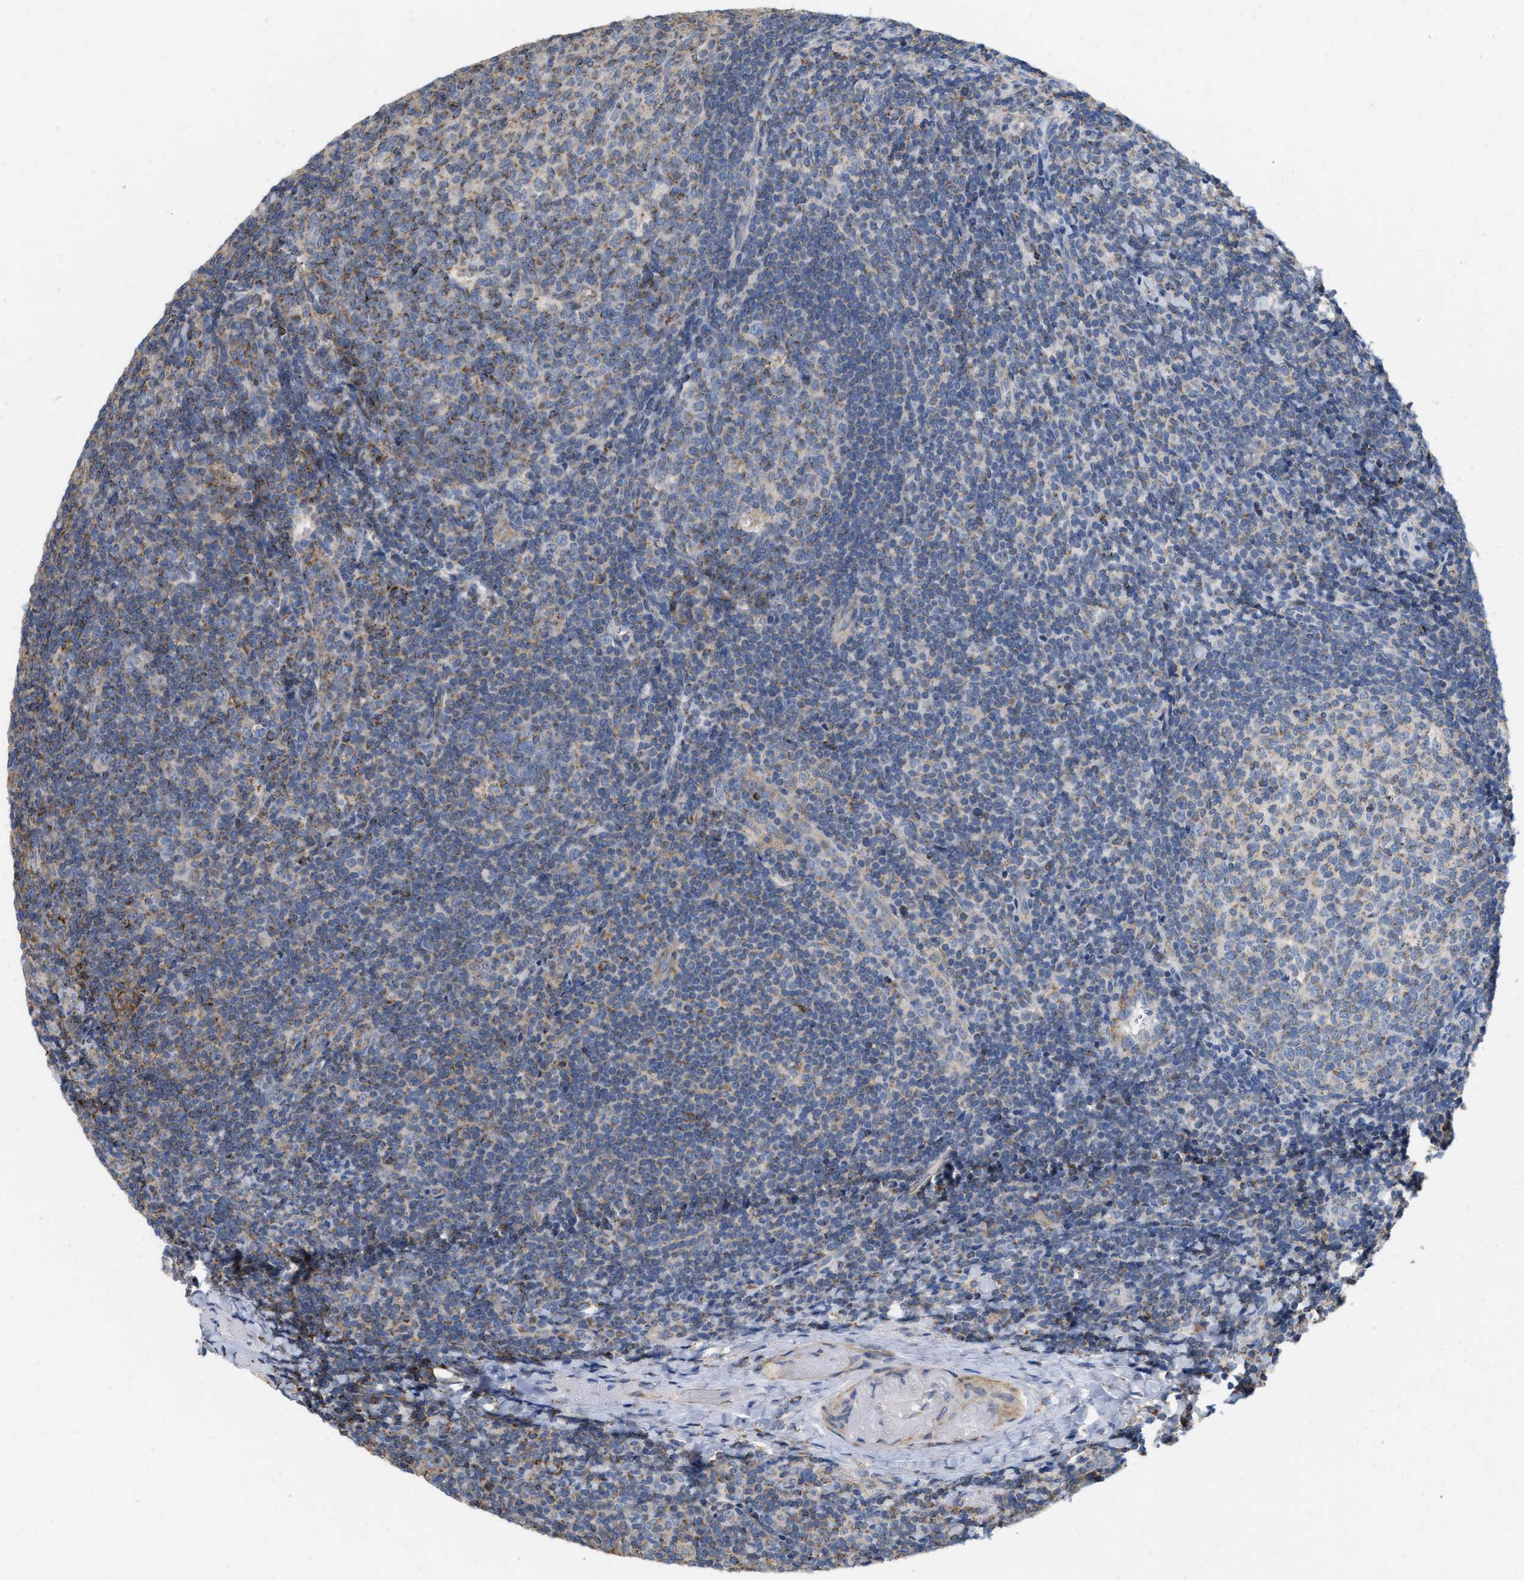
{"staining": {"intensity": "moderate", "quantity": ">75%", "location": "cytoplasmic/membranous"}, "tissue": "tonsil", "cell_type": "Germinal center cells", "image_type": "normal", "snomed": [{"axis": "morphology", "description": "Normal tissue, NOS"}, {"axis": "topography", "description": "Tonsil"}], "caption": "A medium amount of moderate cytoplasmic/membranous positivity is appreciated in about >75% of germinal center cells in benign tonsil.", "gene": "GRB10", "patient": {"sex": "male", "age": 37}}